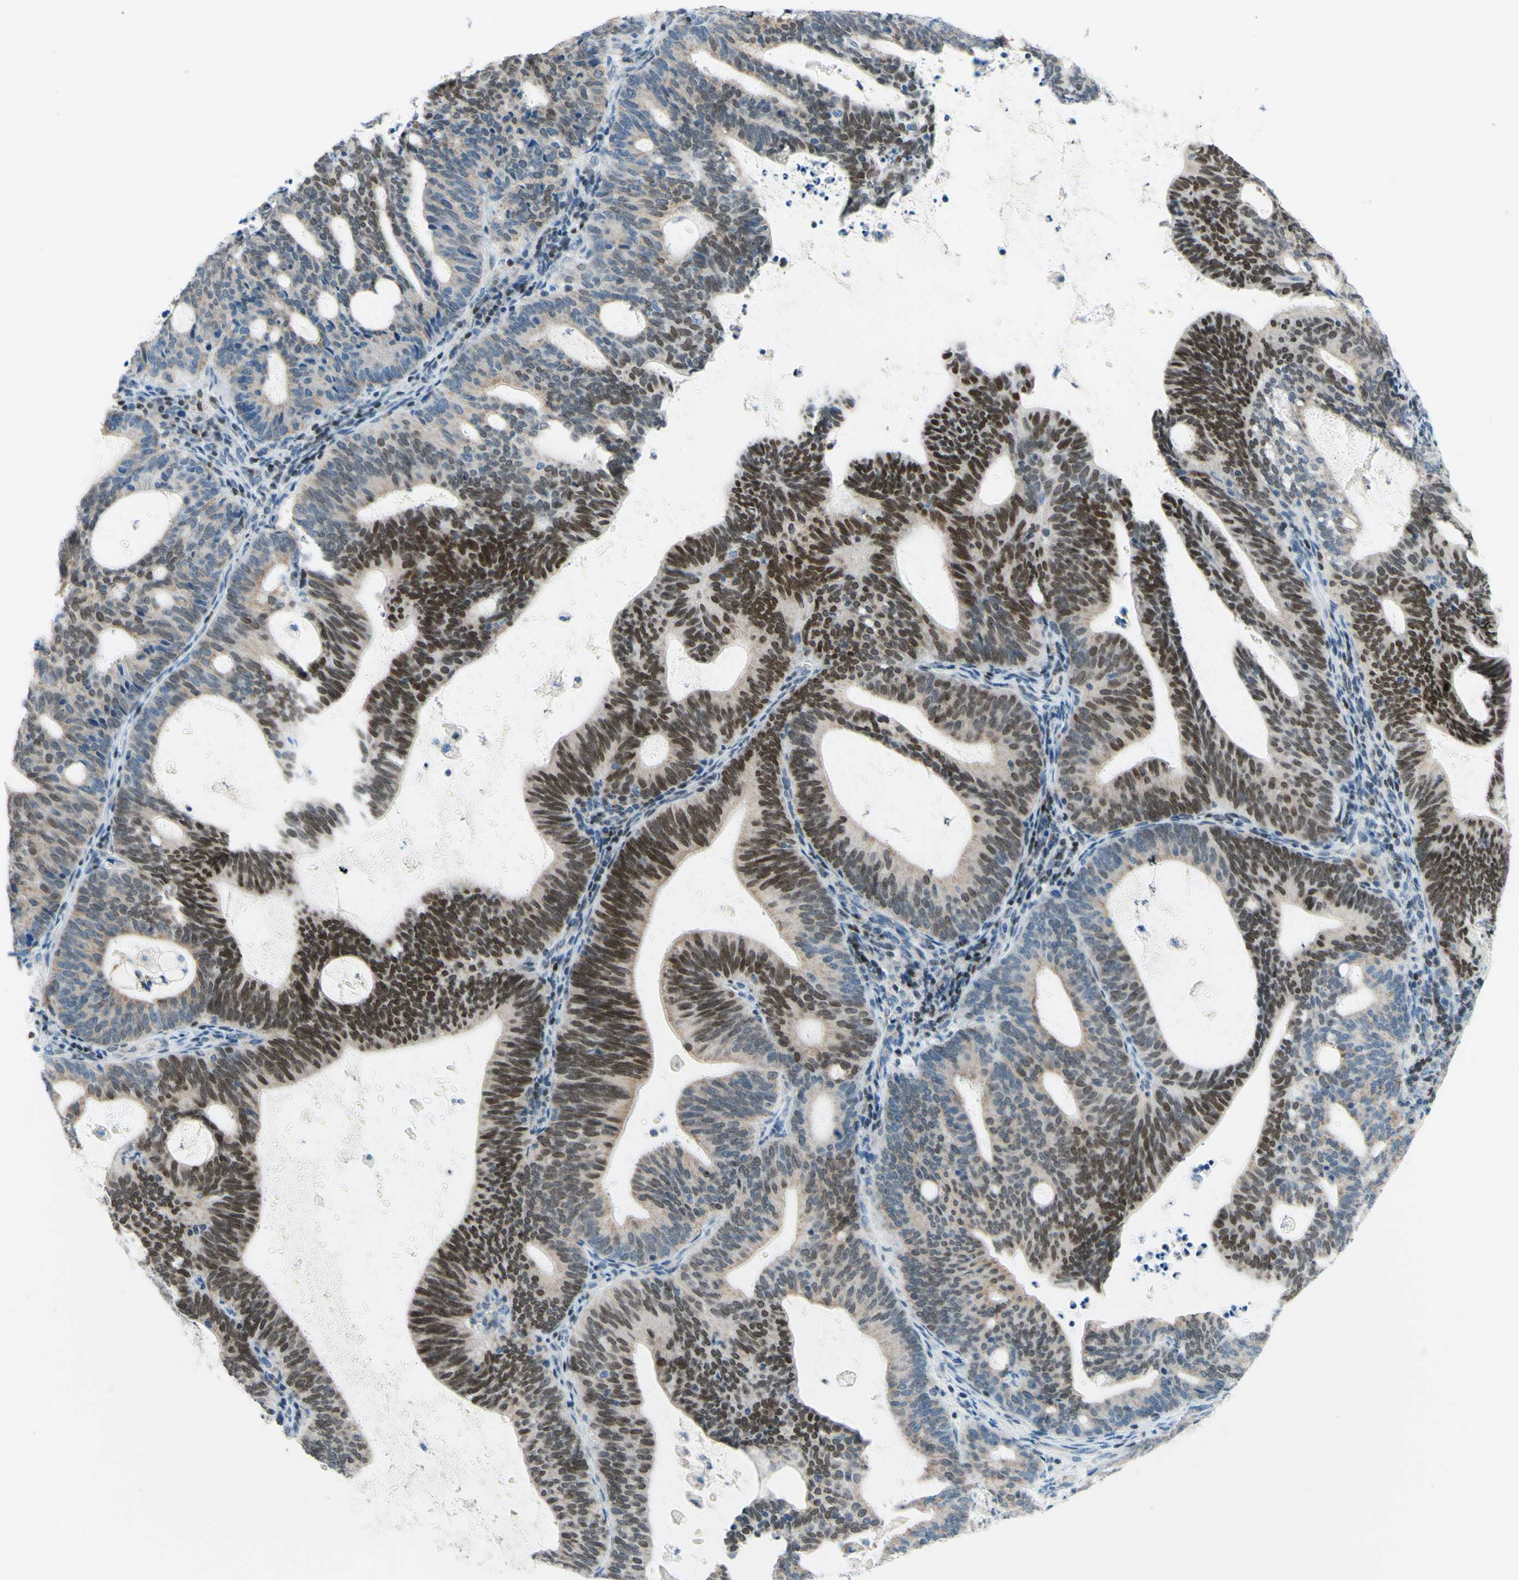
{"staining": {"intensity": "strong", "quantity": "<25%", "location": "nuclear"}, "tissue": "endometrial cancer", "cell_type": "Tumor cells", "image_type": "cancer", "snomed": [{"axis": "morphology", "description": "Adenocarcinoma, NOS"}, {"axis": "topography", "description": "Uterus"}], "caption": "A medium amount of strong nuclear expression is present in approximately <25% of tumor cells in endometrial cancer tissue.", "gene": "CBX7", "patient": {"sex": "female", "age": 83}}